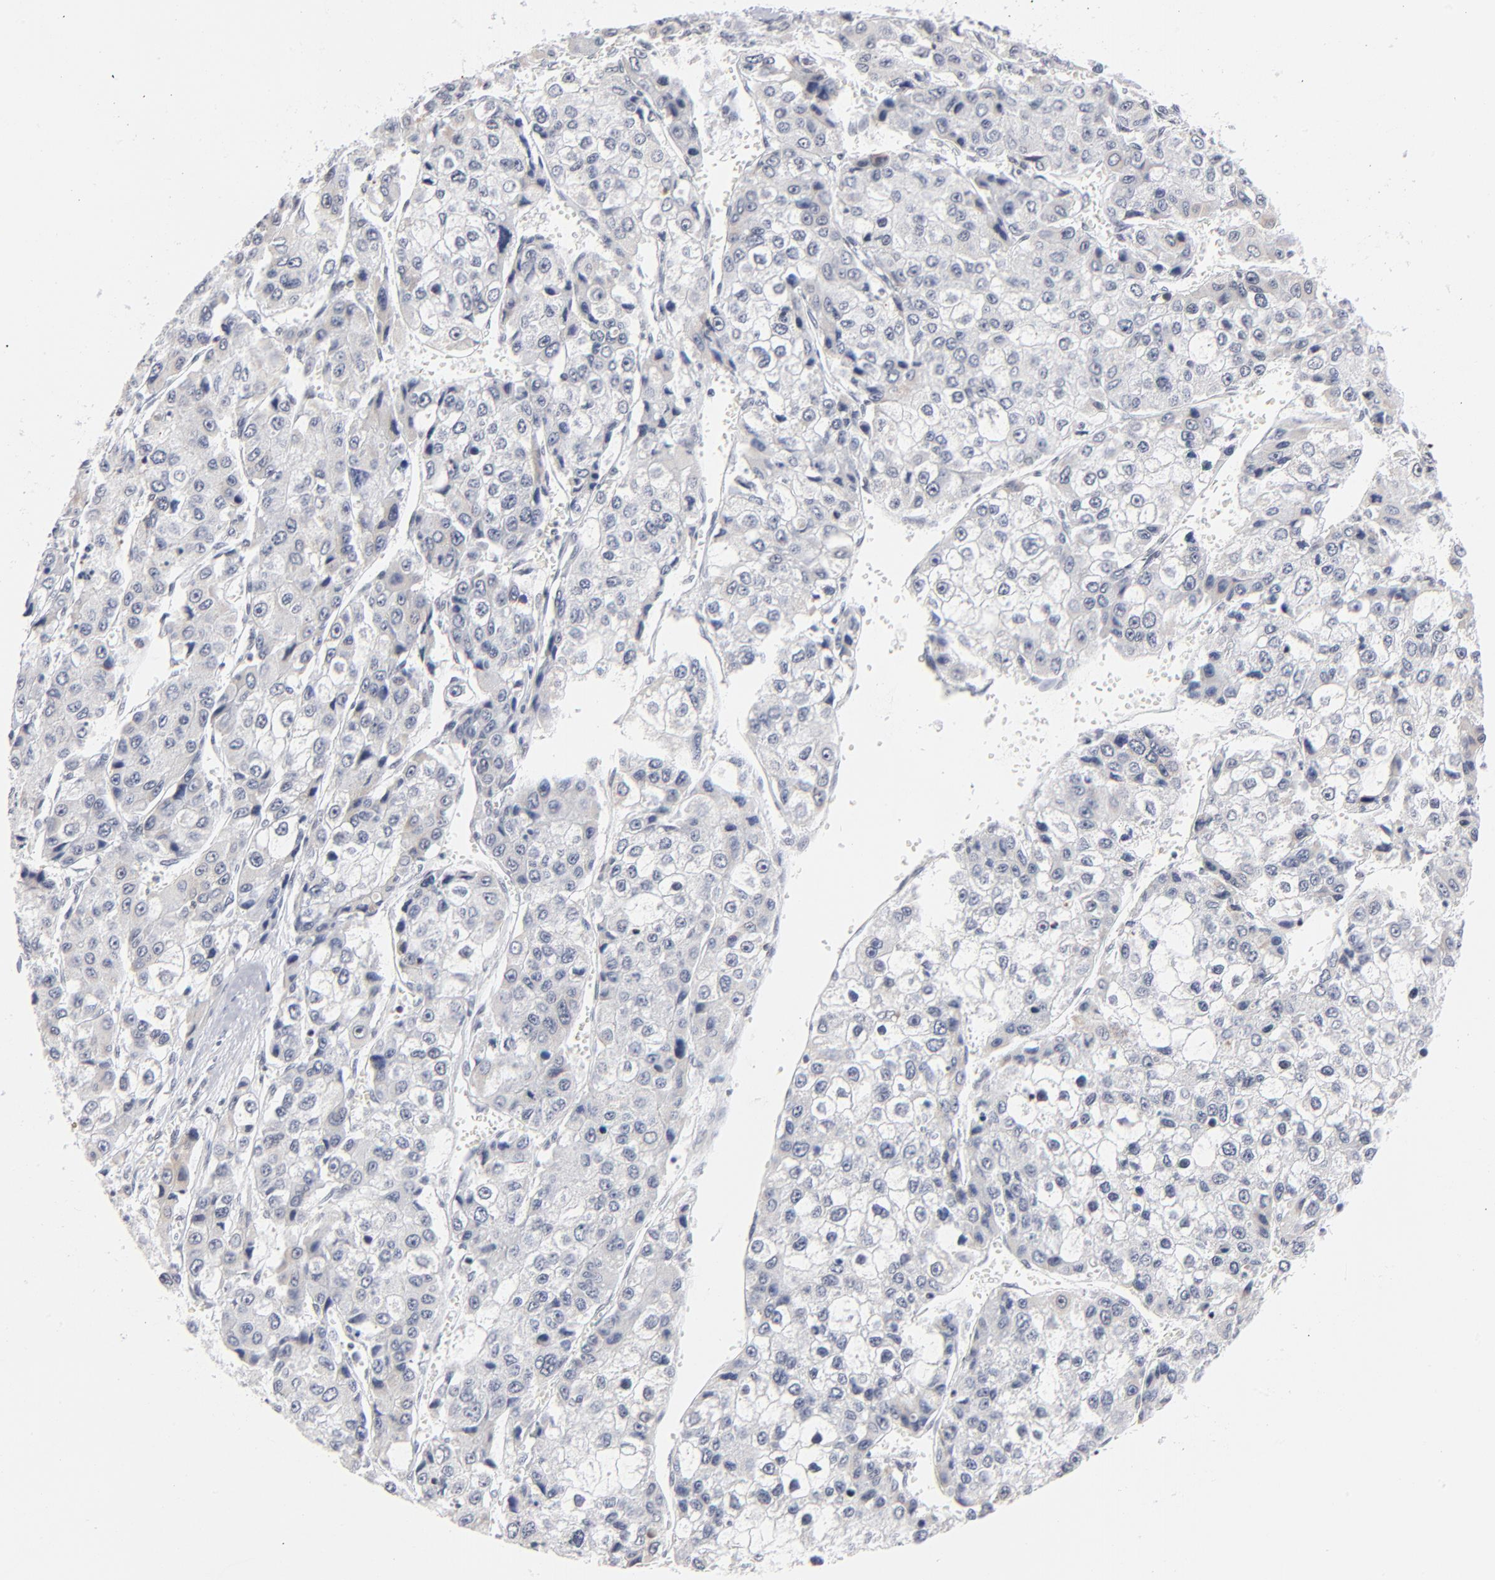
{"staining": {"intensity": "negative", "quantity": "none", "location": "none"}, "tissue": "liver cancer", "cell_type": "Tumor cells", "image_type": "cancer", "snomed": [{"axis": "morphology", "description": "Carcinoma, Hepatocellular, NOS"}, {"axis": "topography", "description": "Liver"}], "caption": "DAB (3,3'-diaminobenzidine) immunohistochemical staining of liver hepatocellular carcinoma displays no significant positivity in tumor cells. (Brightfield microscopy of DAB (3,3'-diaminobenzidine) immunohistochemistry (IHC) at high magnification).", "gene": "ZNF143", "patient": {"sex": "female", "age": 66}}